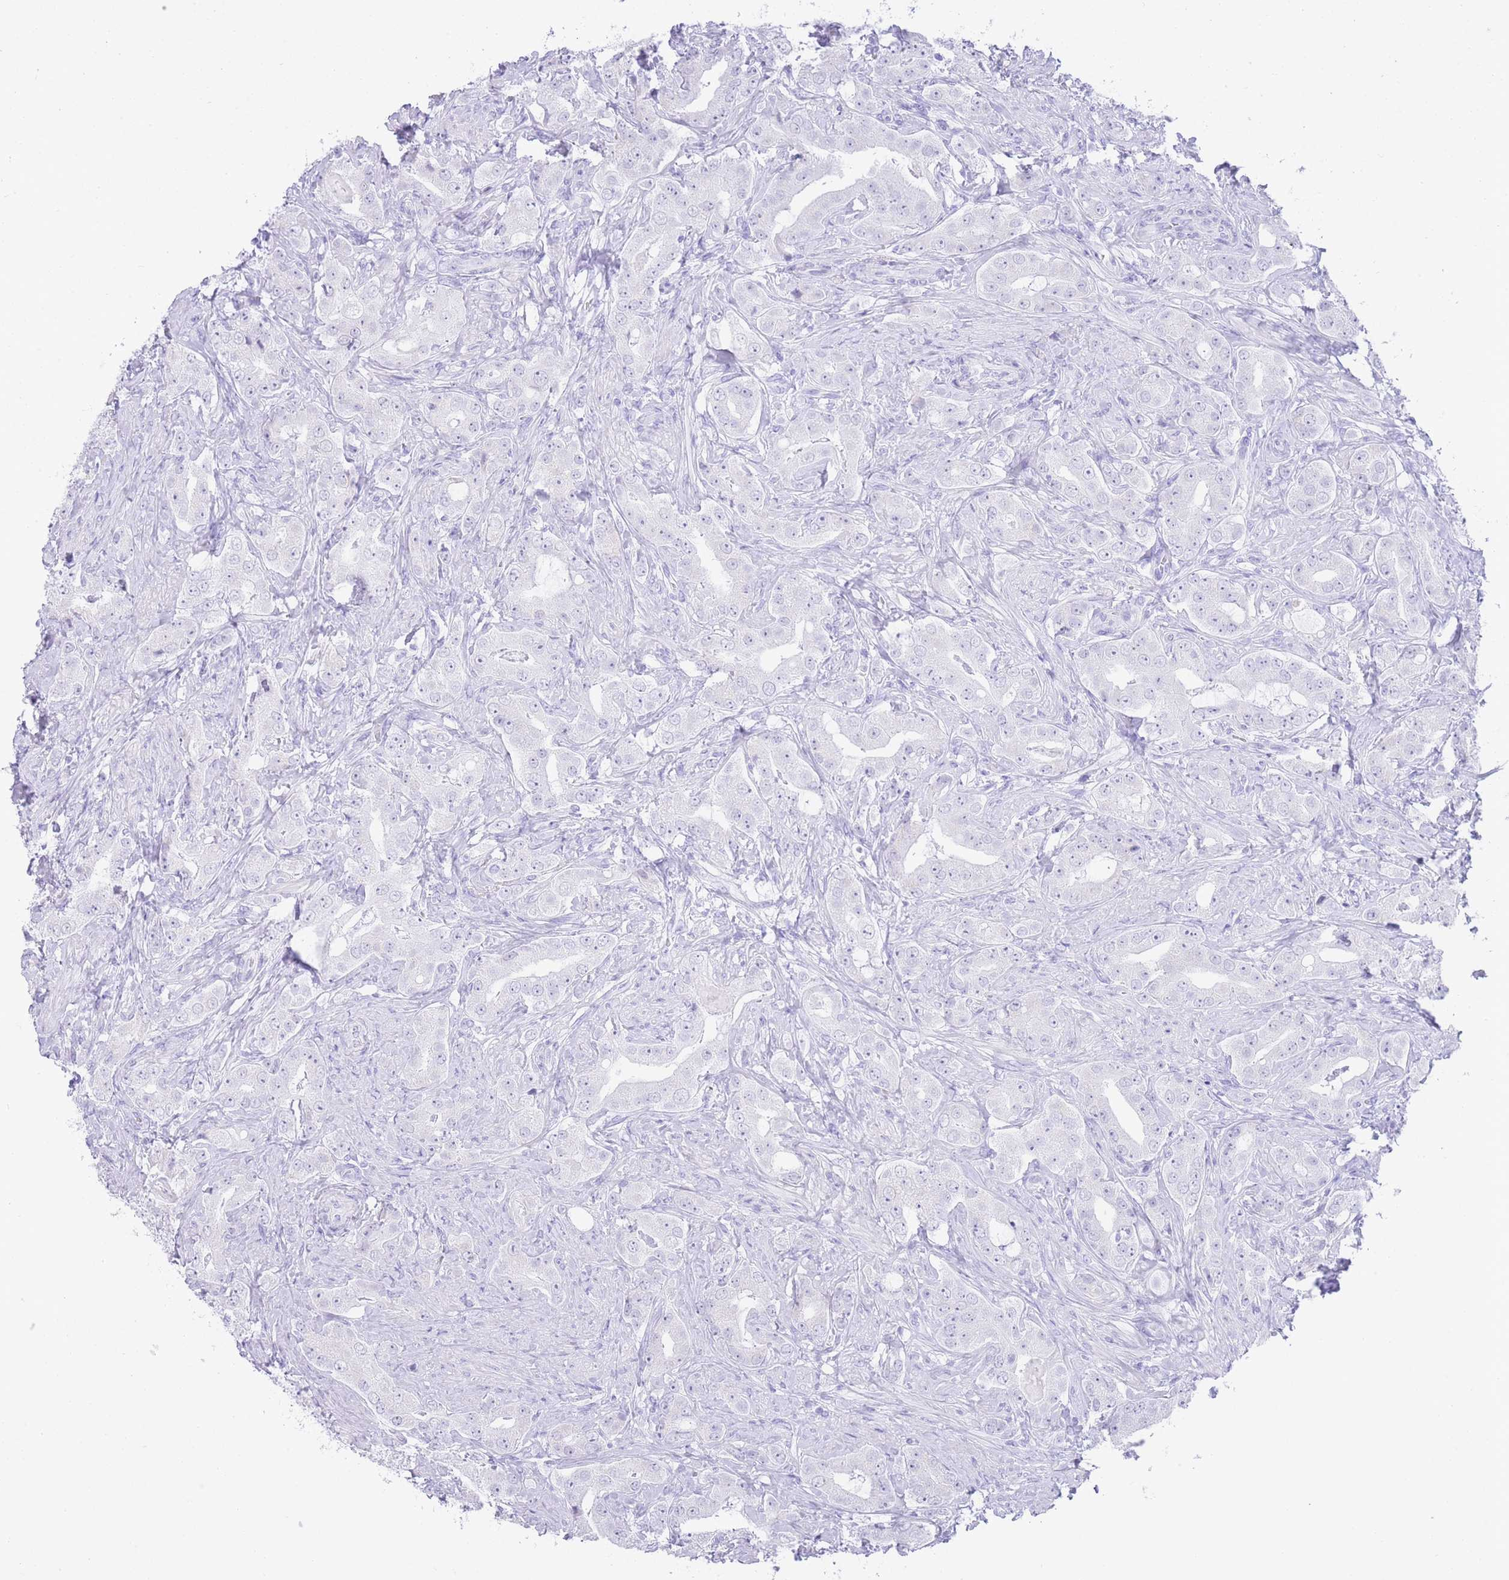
{"staining": {"intensity": "negative", "quantity": "none", "location": "none"}, "tissue": "prostate cancer", "cell_type": "Tumor cells", "image_type": "cancer", "snomed": [{"axis": "morphology", "description": "Adenocarcinoma, High grade"}, {"axis": "topography", "description": "Prostate"}], "caption": "IHC image of neoplastic tissue: human high-grade adenocarcinoma (prostate) stained with DAB (3,3'-diaminobenzidine) reveals no significant protein staining in tumor cells.", "gene": "ELOA2", "patient": {"sex": "male", "age": 63}}